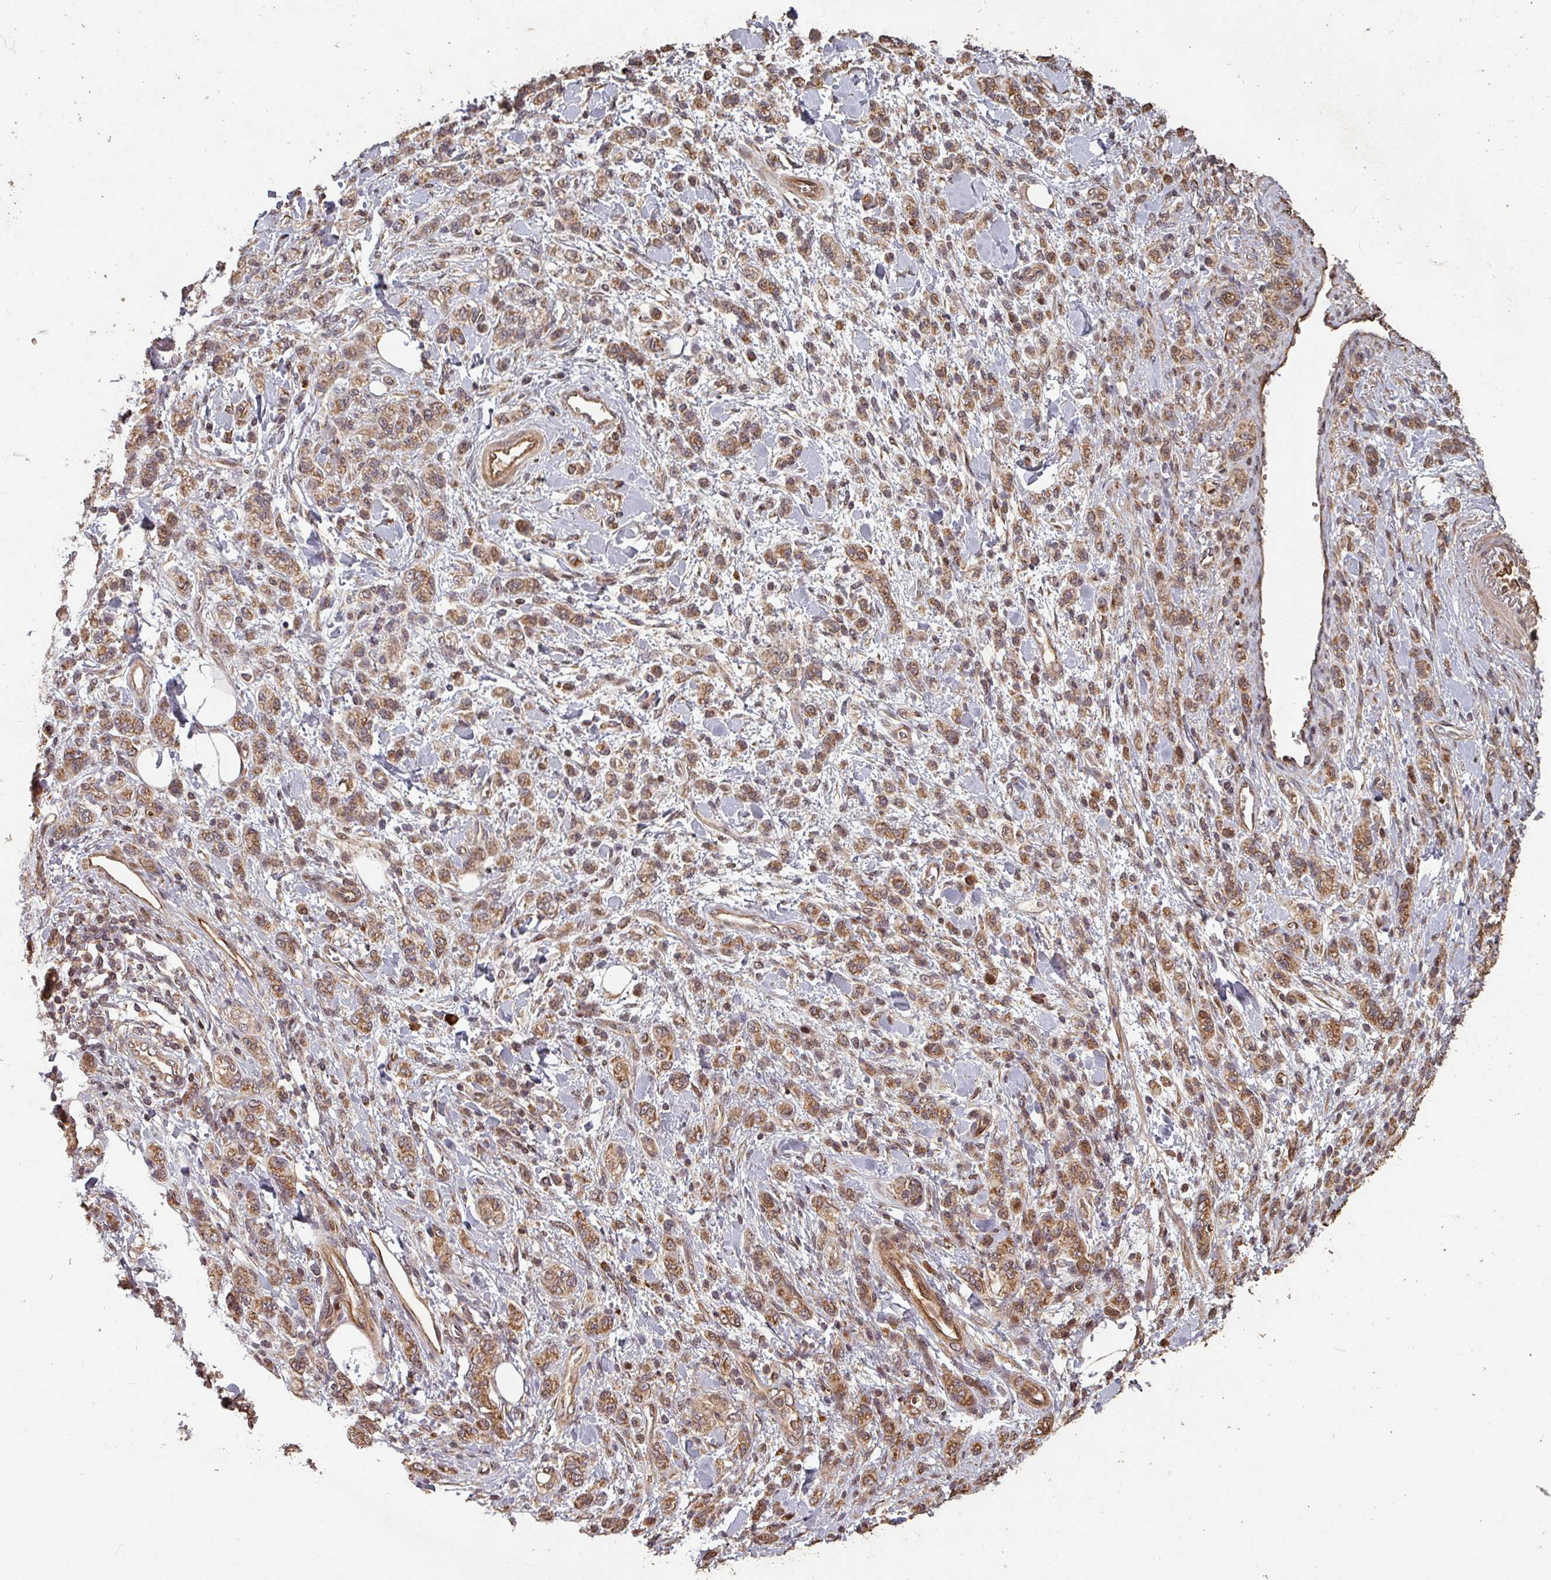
{"staining": {"intensity": "moderate", "quantity": ">75%", "location": "cytoplasmic/membranous"}, "tissue": "stomach cancer", "cell_type": "Tumor cells", "image_type": "cancer", "snomed": [{"axis": "morphology", "description": "Adenocarcinoma, NOS"}, {"axis": "topography", "description": "Stomach"}], "caption": "Adenocarcinoma (stomach) stained for a protein (brown) displays moderate cytoplasmic/membranous positive staining in about >75% of tumor cells.", "gene": "EID1", "patient": {"sex": "male", "age": 77}}